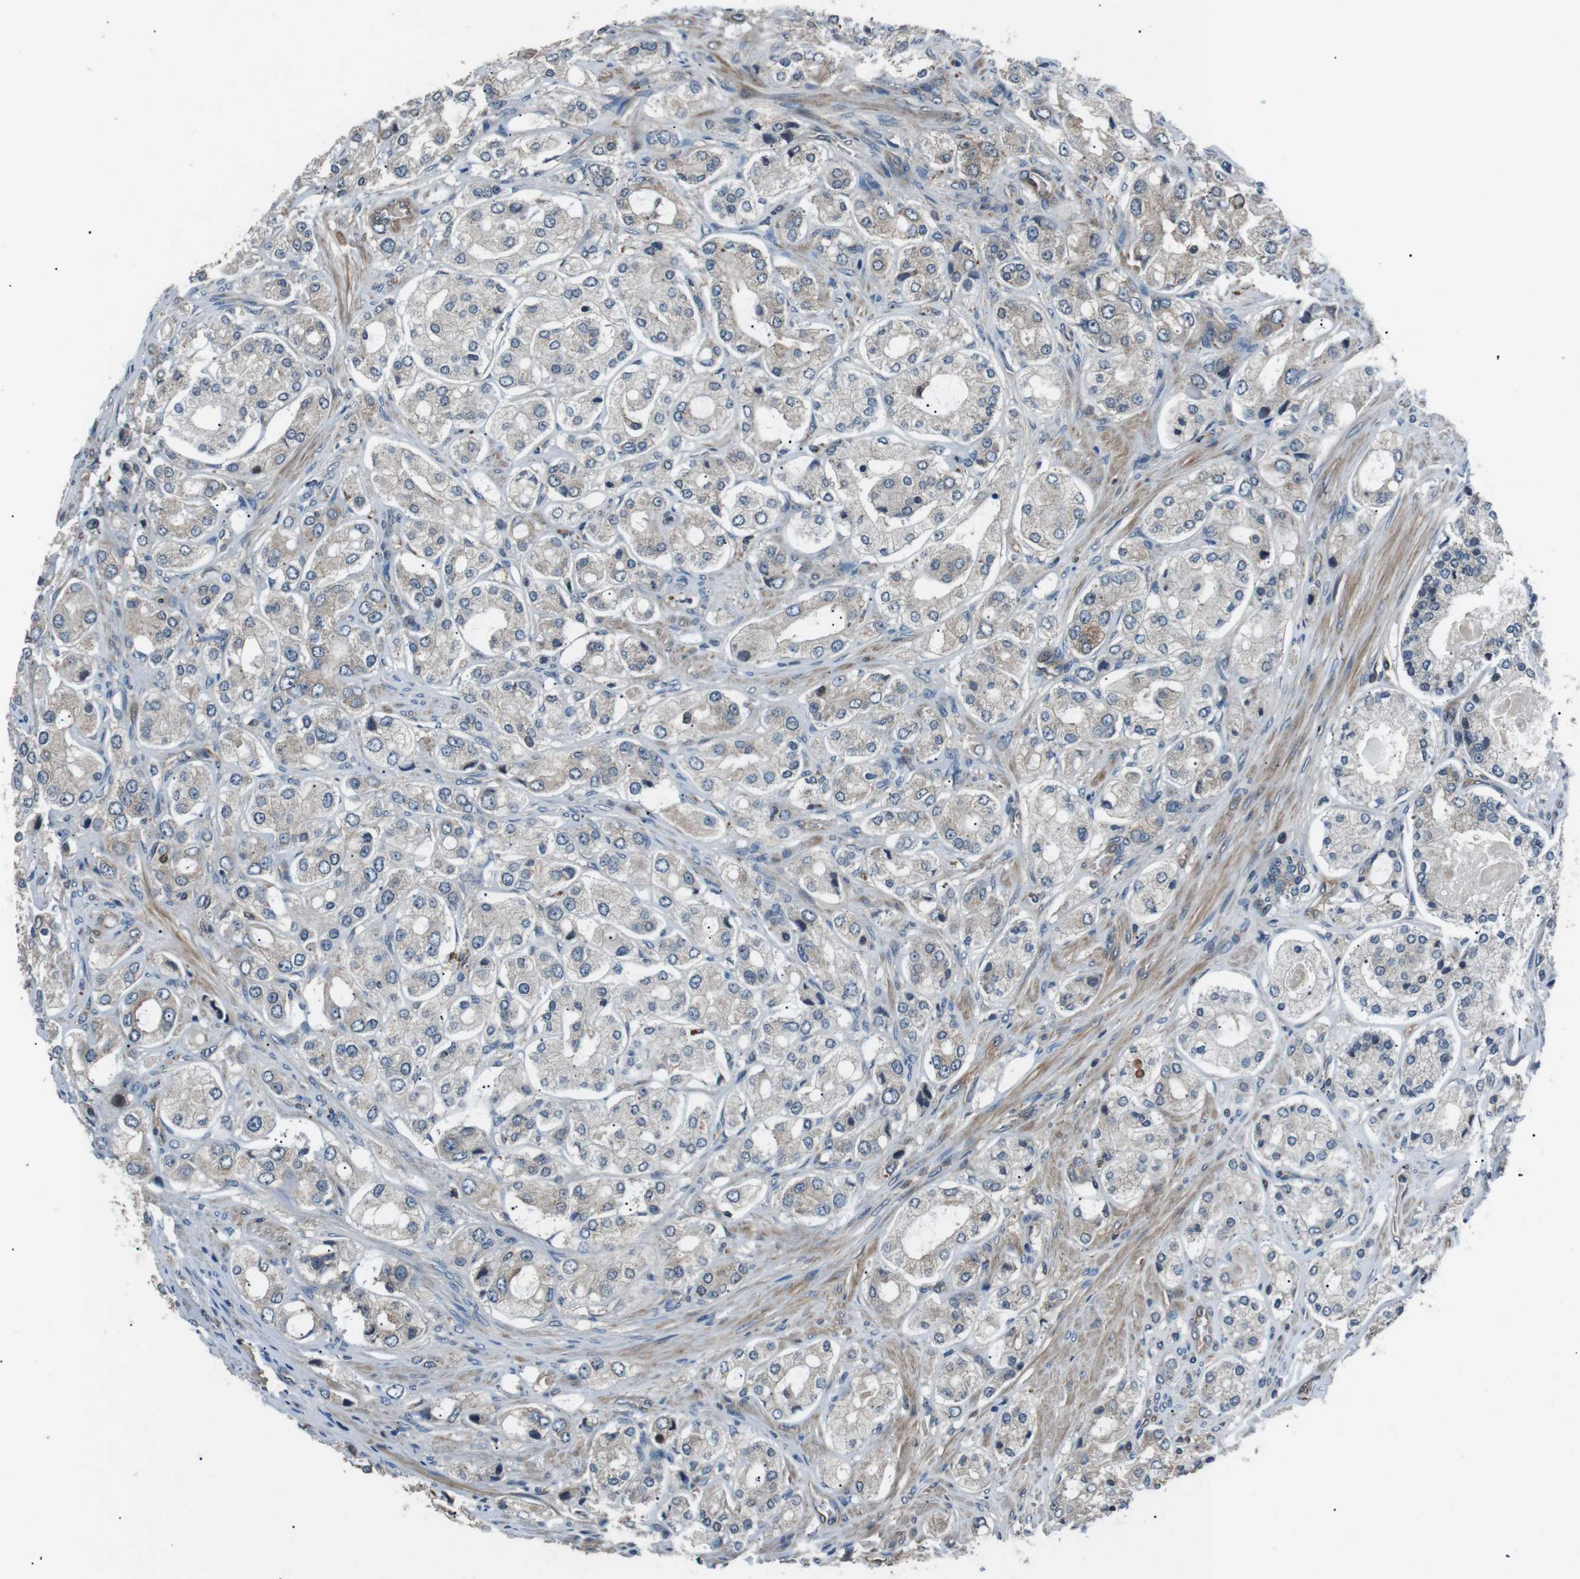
{"staining": {"intensity": "moderate", "quantity": "25%-75%", "location": "cytoplasmic/membranous"}, "tissue": "prostate cancer", "cell_type": "Tumor cells", "image_type": "cancer", "snomed": [{"axis": "morphology", "description": "Adenocarcinoma, High grade"}, {"axis": "topography", "description": "Prostate"}], "caption": "The immunohistochemical stain highlights moderate cytoplasmic/membranous staining in tumor cells of prostate cancer (high-grade adenocarcinoma) tissue. The staining was performed using DAB, with brown indicating positive protein expression. Nuclei are stained blue with hematoxylin.", "gene": "GPR161", "patient": {"sex": "male", "age": 65}}